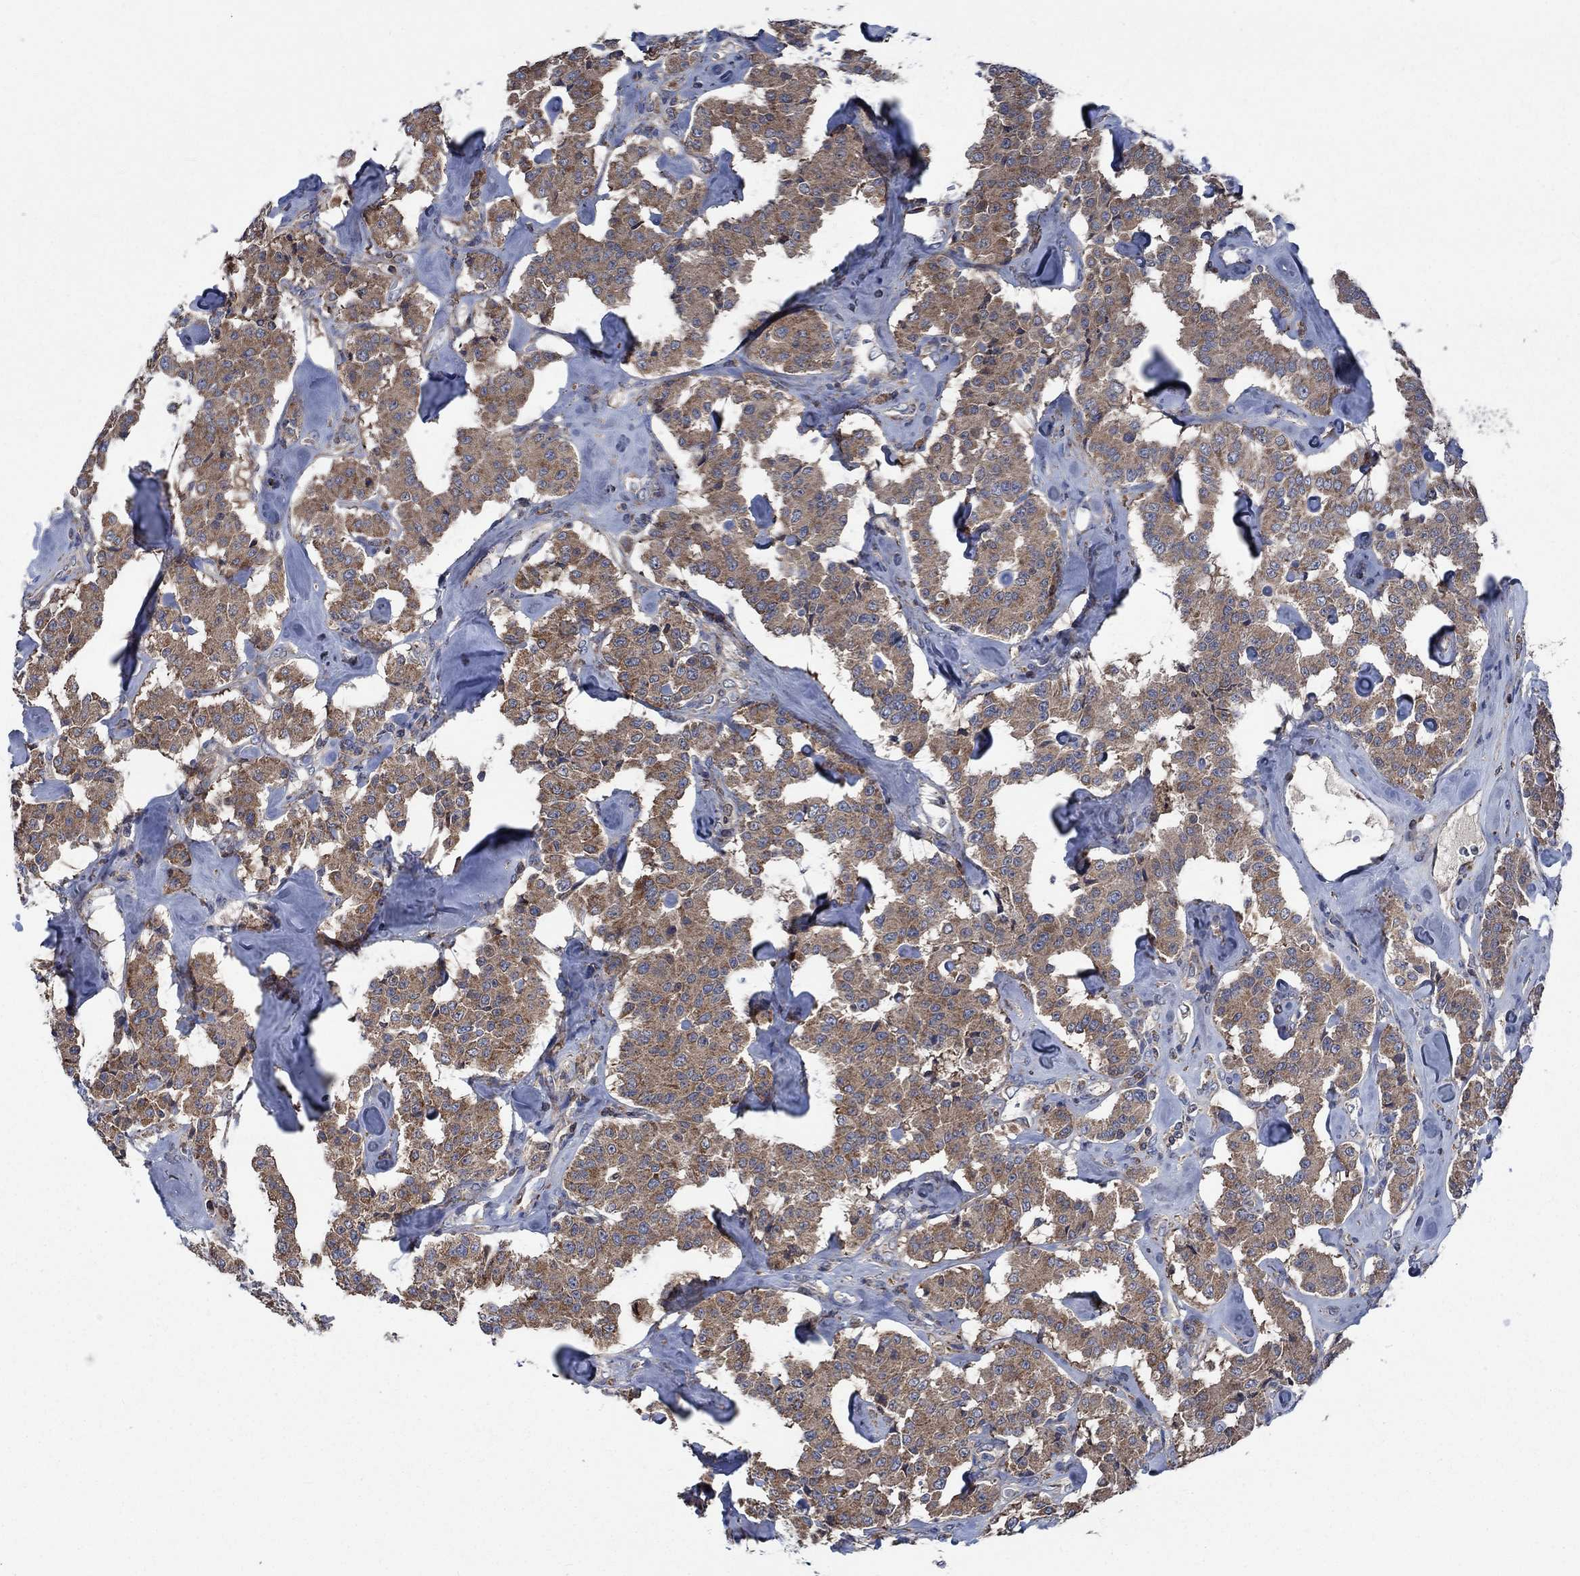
{"staining": {"intensity": "moderate", "quantity": ">75%", "location": "cytoplasmic/membranous"}, "tissue": "carcinoid", "cell_type": "Tumor cells", "image_type": "cancer", "snomed": [{"axis": "morphology", "description": "Carcinoid, malignant, NOS"}, {"axis": "topography", "description": "Pancreas"}], "caption": "A high-resolution image shows immunohistochemistry staining of carcinoid, which exhibits moderate cytoplasmic/membranous expression in approximately >75% of tumor cells.", "gene": "STXBP6", "patient": {"sex": "male", "age": 41}}